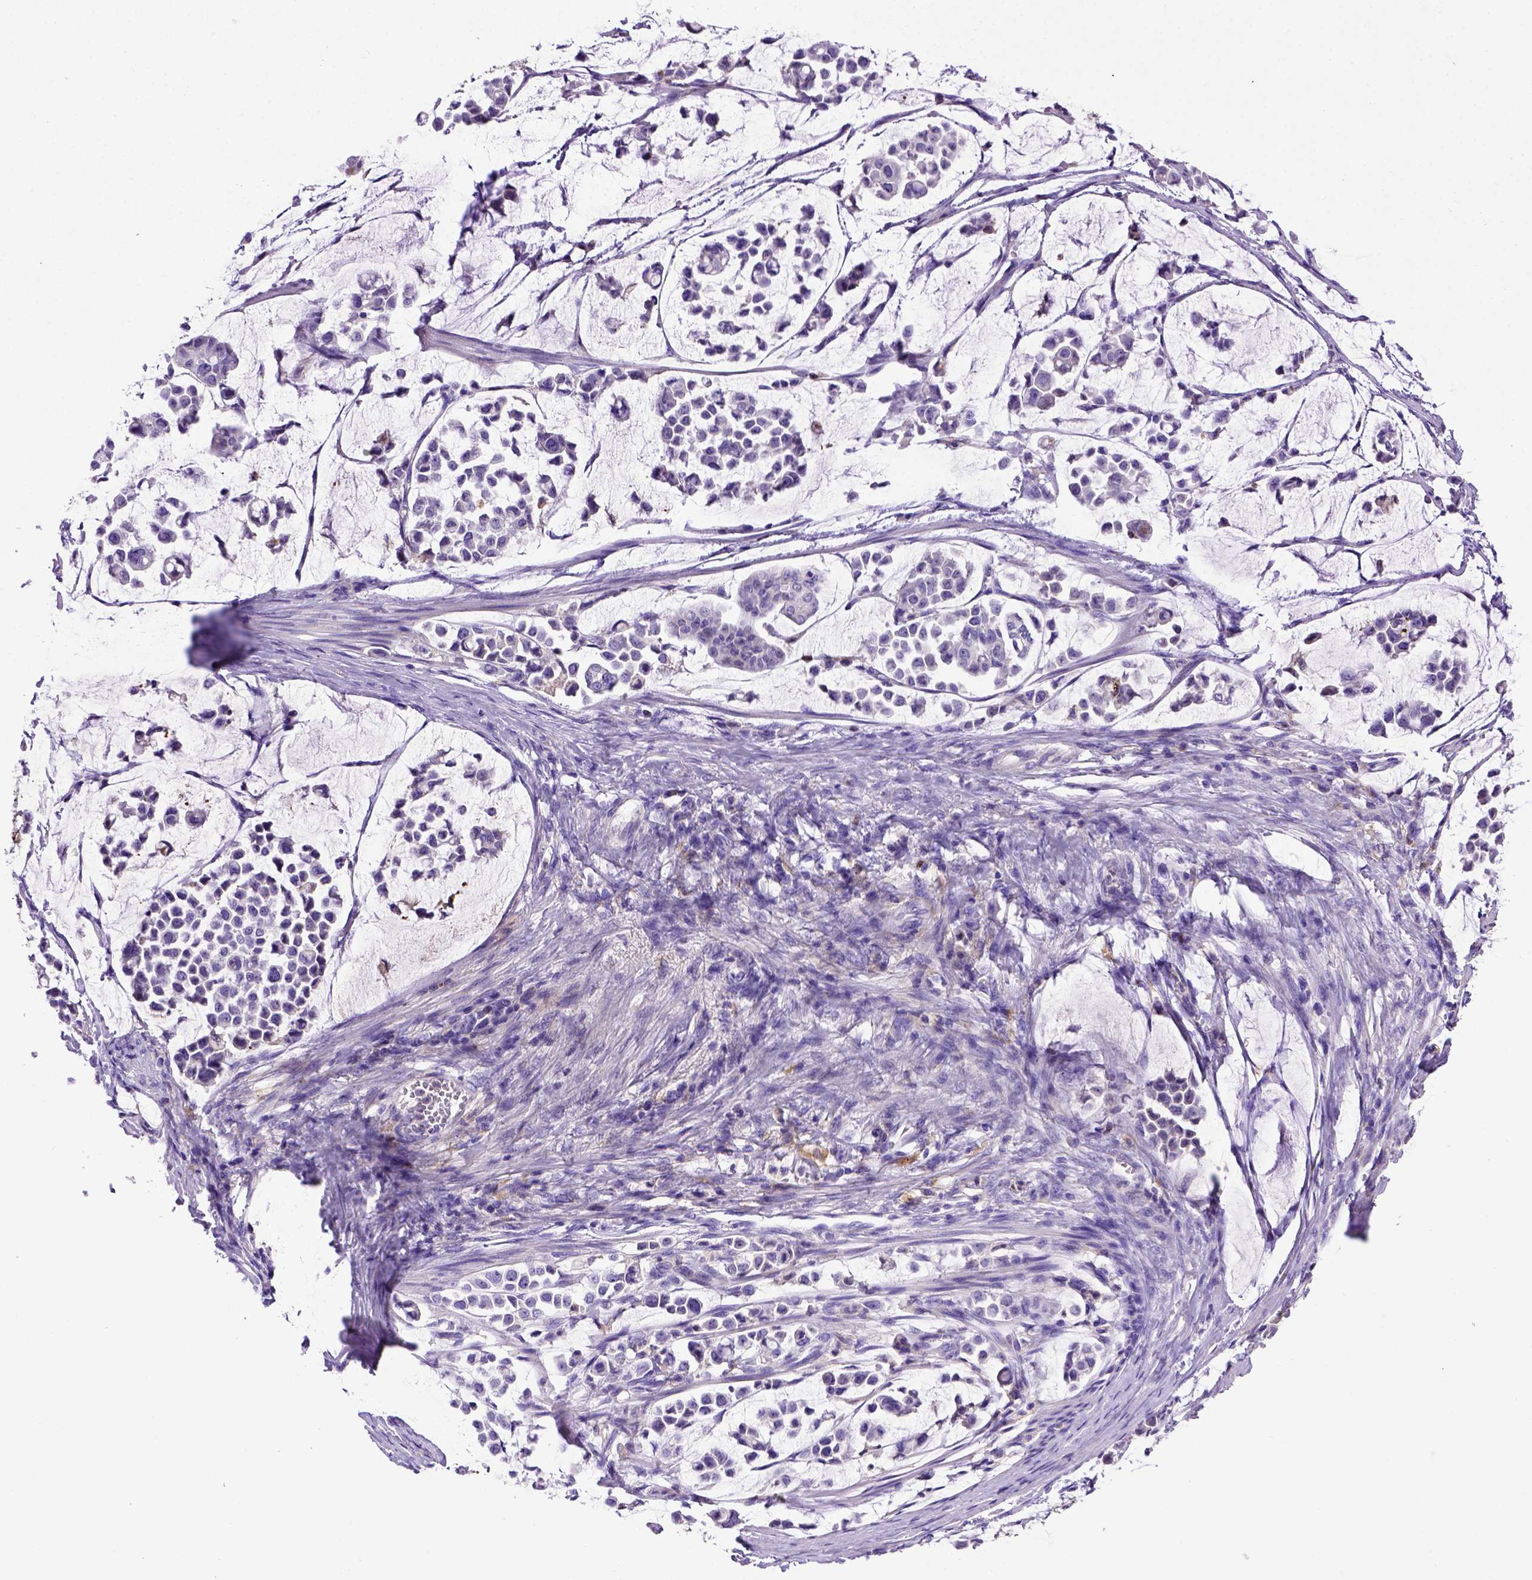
{"staining": {"intensity": "negative", "quantity": "none", "location": "none"}, "tissue": "stomach cancer", "cell_type": "Tumor cells", "image_type": "cancer", "snomed": [{"axis": "morphology", "description": "Adenocarcinoma, NOS"}, {"axis": "topography", "description": "Stomach"}], "caption": "Protein analysis of stomach cancer (adenocarcinoma) shows no significant positivity in tumor cells.", "gene": "ADAM12", "patient": {"sex": "male", "age": 82}}